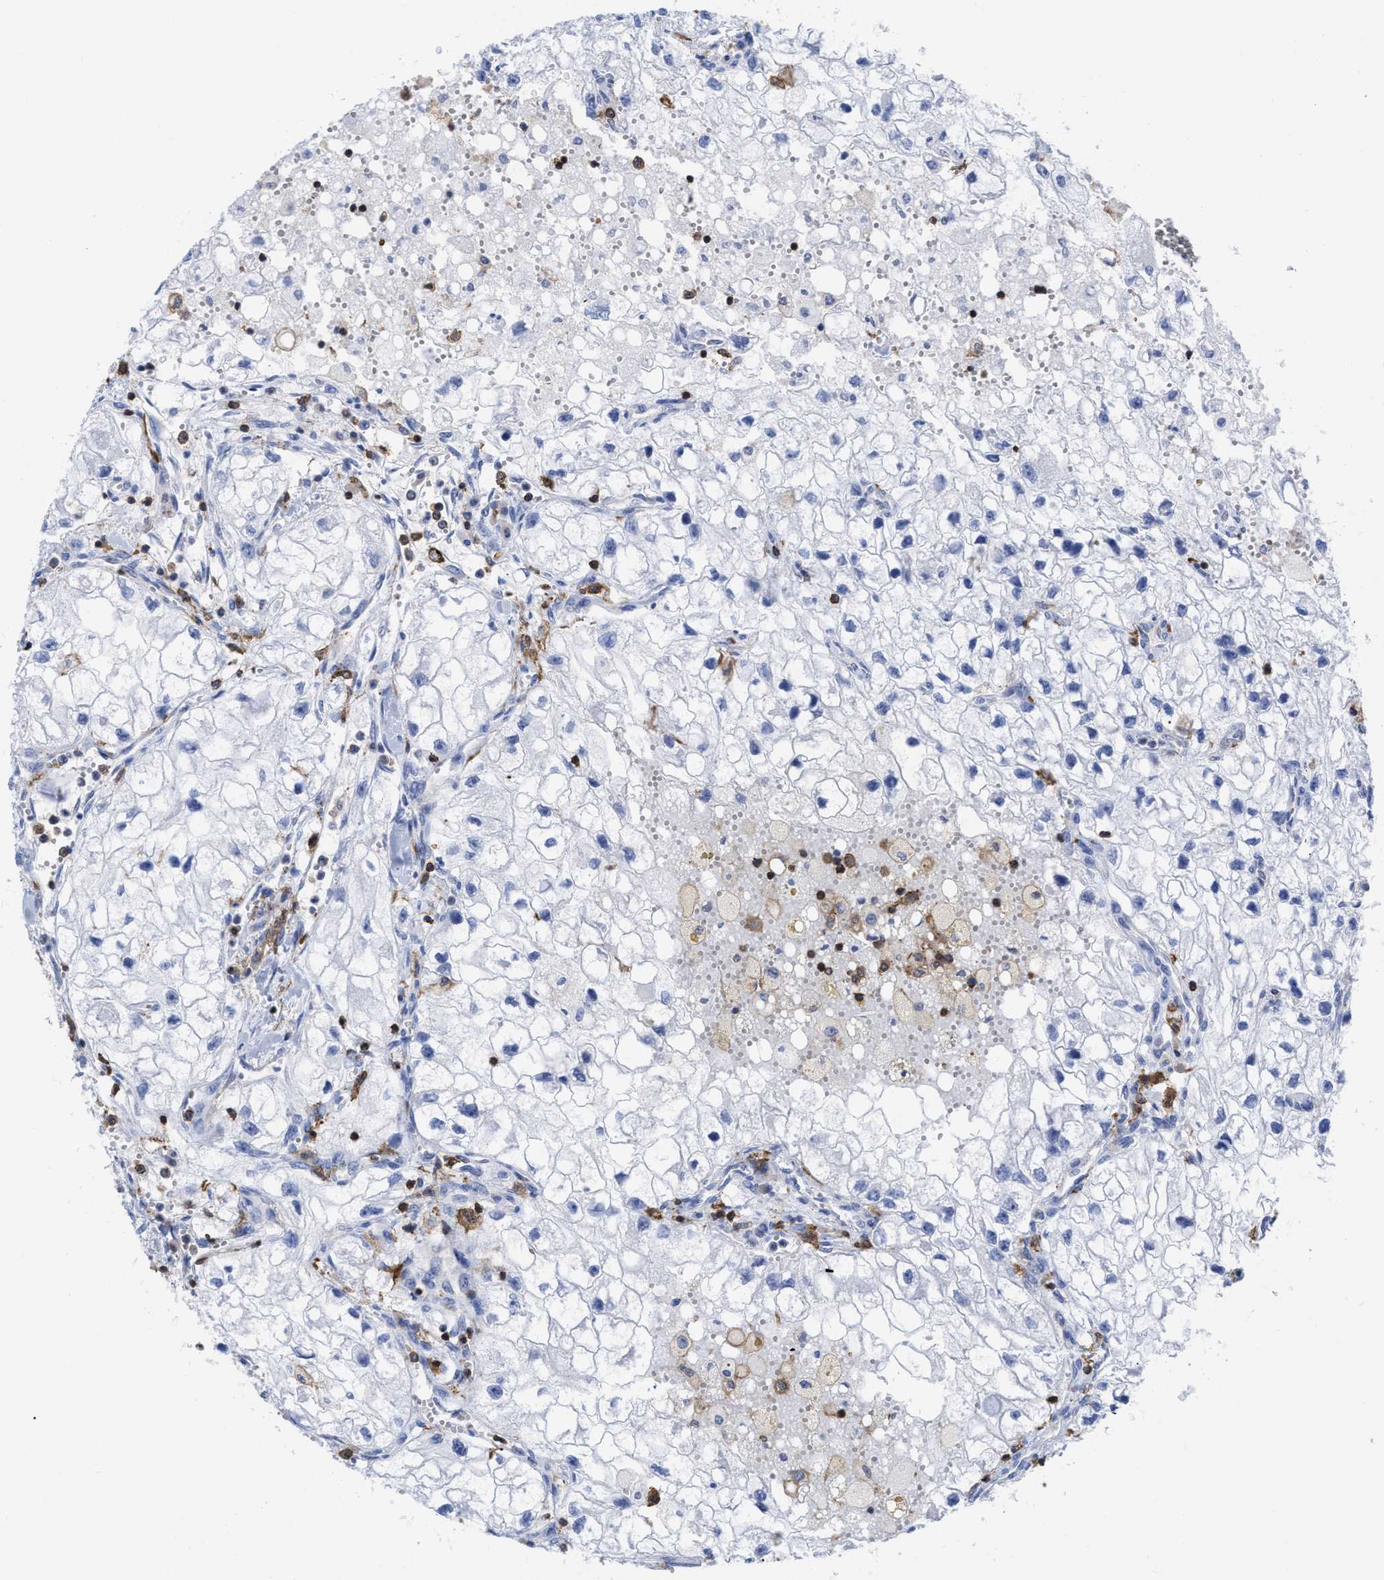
{"staining": {"intensity": "negative", "quantity": "none", "location": "none"}, "tissue": "renal cancer", "cell_type": "Tumor cells", "image_type": "cancer", "snomed": [{"axis": "morphology", "description": "Adenocarcinoma, NOS"}, {"axis": "topography", "description": "Kidney"}], "caption": "Tumor cells are negative for protein expression in human renal adenocarcinoma. (DAB (3,3'-diaminobenzidine) IHC with hematoxylin counter stain).", "gene": "HCLS1", "patient": {"sex": "female", "age": 70}}